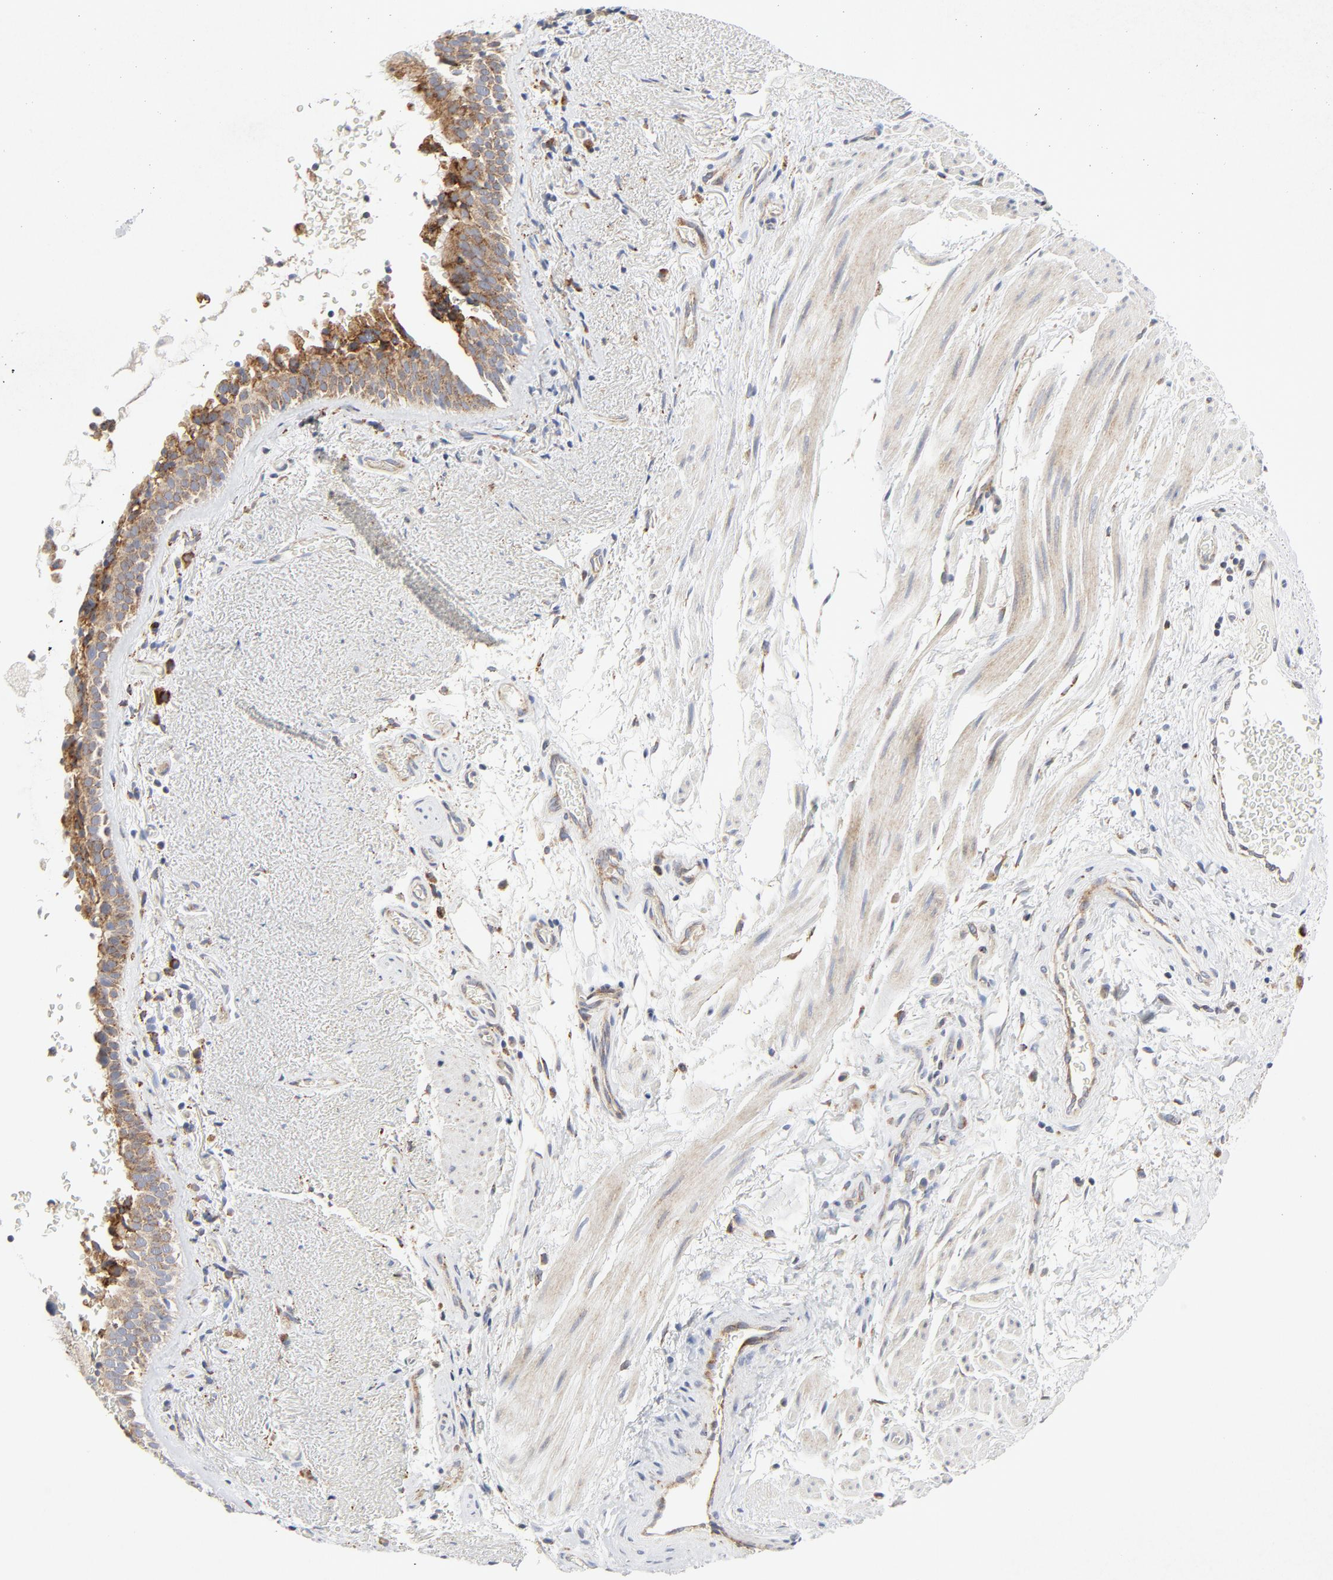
{"staining": {"intensity": "moderate", "quantity": ">75%", "location": "cytoplasmic/membranous"}, "tissue": "bronchus", "cell_type": "Respiratory epithelial cells", "image_type": "normal", "snomed": [{"axis": "morphology", "description": "Normal tissue, NOS"}, {"axis": "topography", "description": "Bronchus"}], "caption": "A brown stain shows moderate cytoplasmic/membranous staining of a protein in respiratory epithelial cells of unremarkable human bronchus. Nuclei are stained in blue.", "gene": "LRP6", "patient": {"sex": "female", "age": 54}}